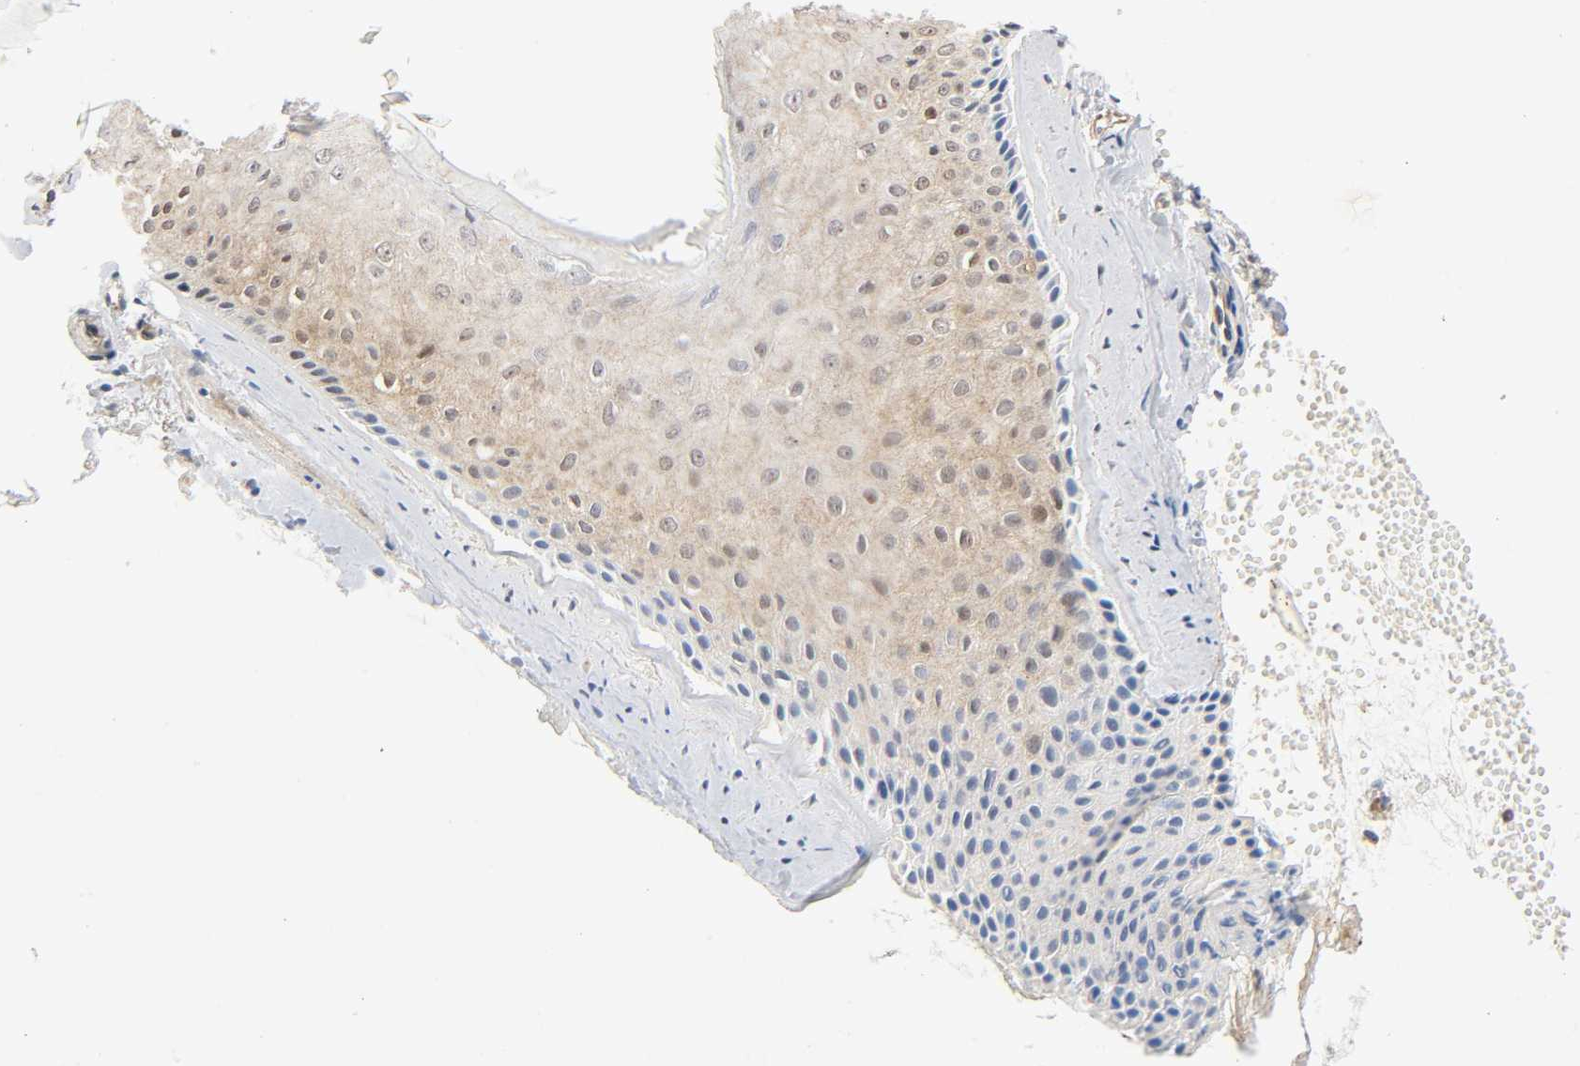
{"staining": {"intensity": "negative", "quantity": "none", "location": "none"}, "tissue": "skin cancer", "cell_type": "Tumor cells", "image_type": "cancer", "snomed": [{"axis": "morphology", "description": "Basal cell carcinoma"}, {"axis": "topography", "description": "Skin"}], "caption": "This is an immunohistochemistry photomicrograph of skin cancer (basal cell carcinoma). There is no staining in tumor cells.", "gene": "CASP9", "patient": {"sex": "male", "age": 84}}